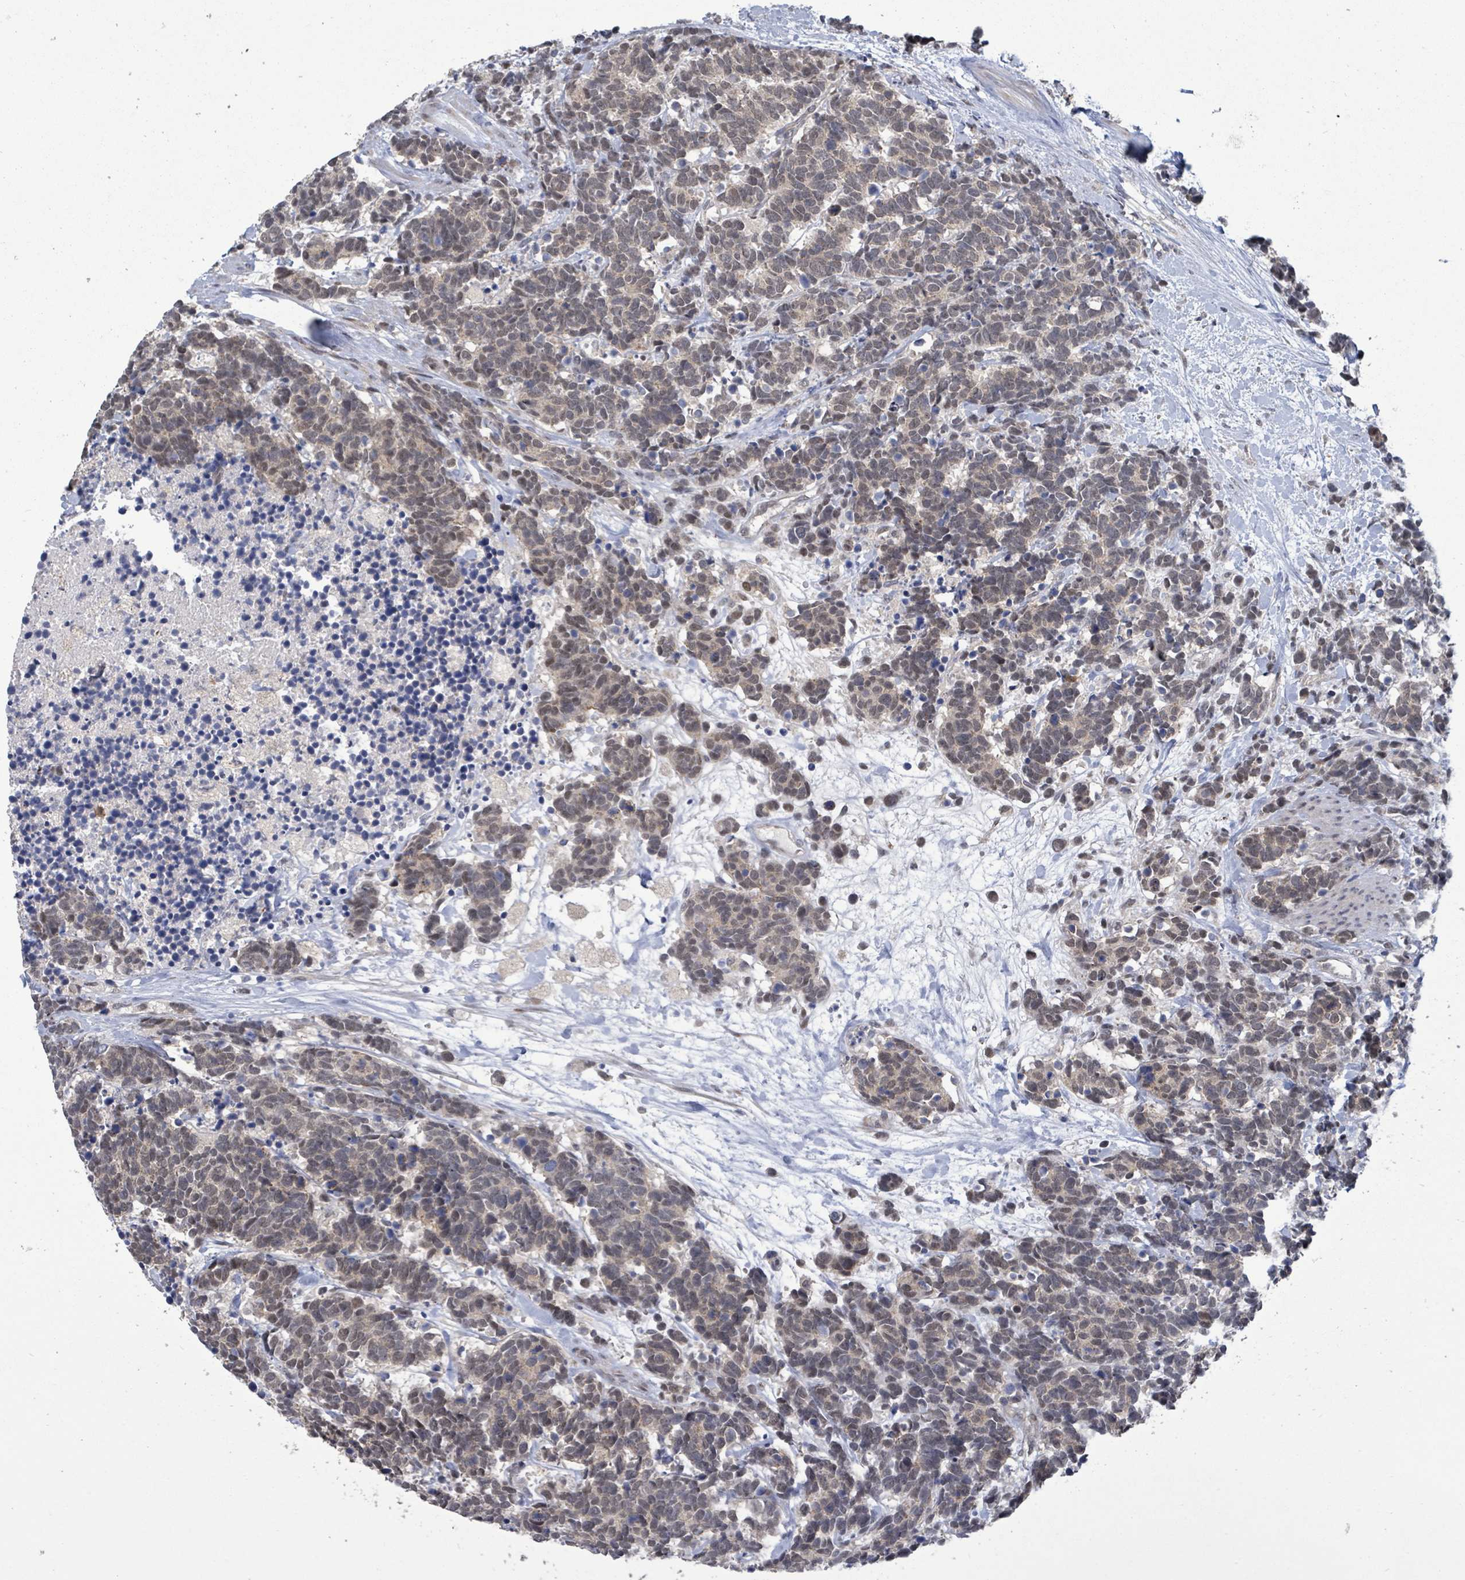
{"staining": {"intensity": "negative", "quantity": "none", "location": "none"}, "tissue": "carcinoid", "cell_type": "Tumor cells", "image_type": "cancer", "snomed": [{"axis": "morphology", "description": "Carcinoma, NOS"}, {"axis": "morphology", "description": "Carcinoid, malignant, NOS"}, {"axis": "topography", "description": "Prostate"}], "caption": "Human carcinoid stained for a protein using IHC displays no staining in tumor cells.", "gene": "COQ6", "patient": {"sex": "male", "age": 57}}